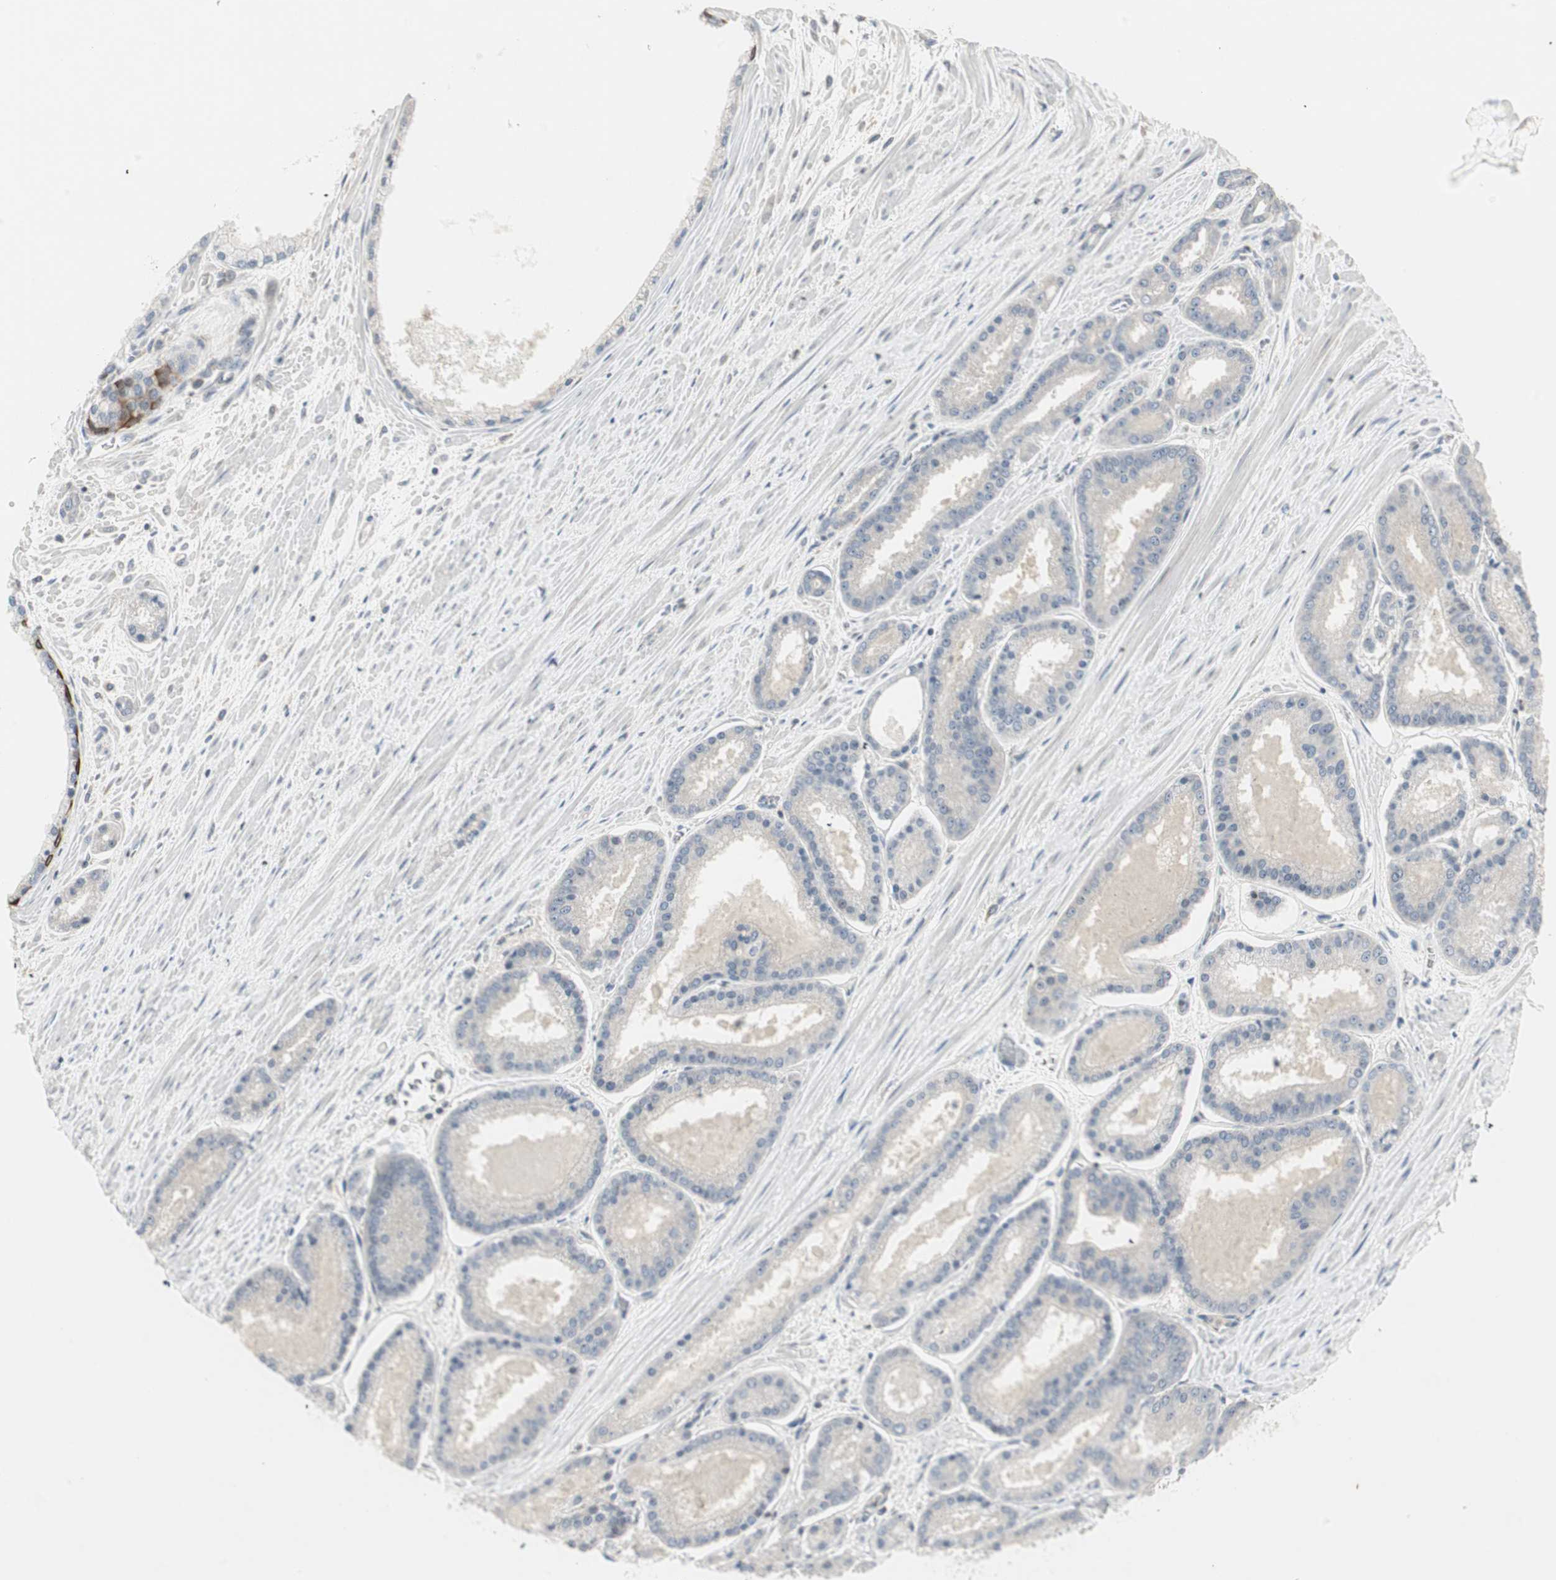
{"staining": {"intensity": "negative", "quantity": "none", "location": "none"}, "tissue": "prostate cancer", "cell_type": "Tumor cells", "image_type": "cancer", "snomed": [{"axis": "morphology", "description": "Adenocarcinoma, Low grade"}, {"axis": "topography", "description": "Prostate"}], "caption": "Low-grade adenocarcinoma (prostate) was stained to show a protein in brown. There is no significant positivity in tumor cells.", "gene": "ZFP36", "patient": {"sex": "male", "age": 59}}